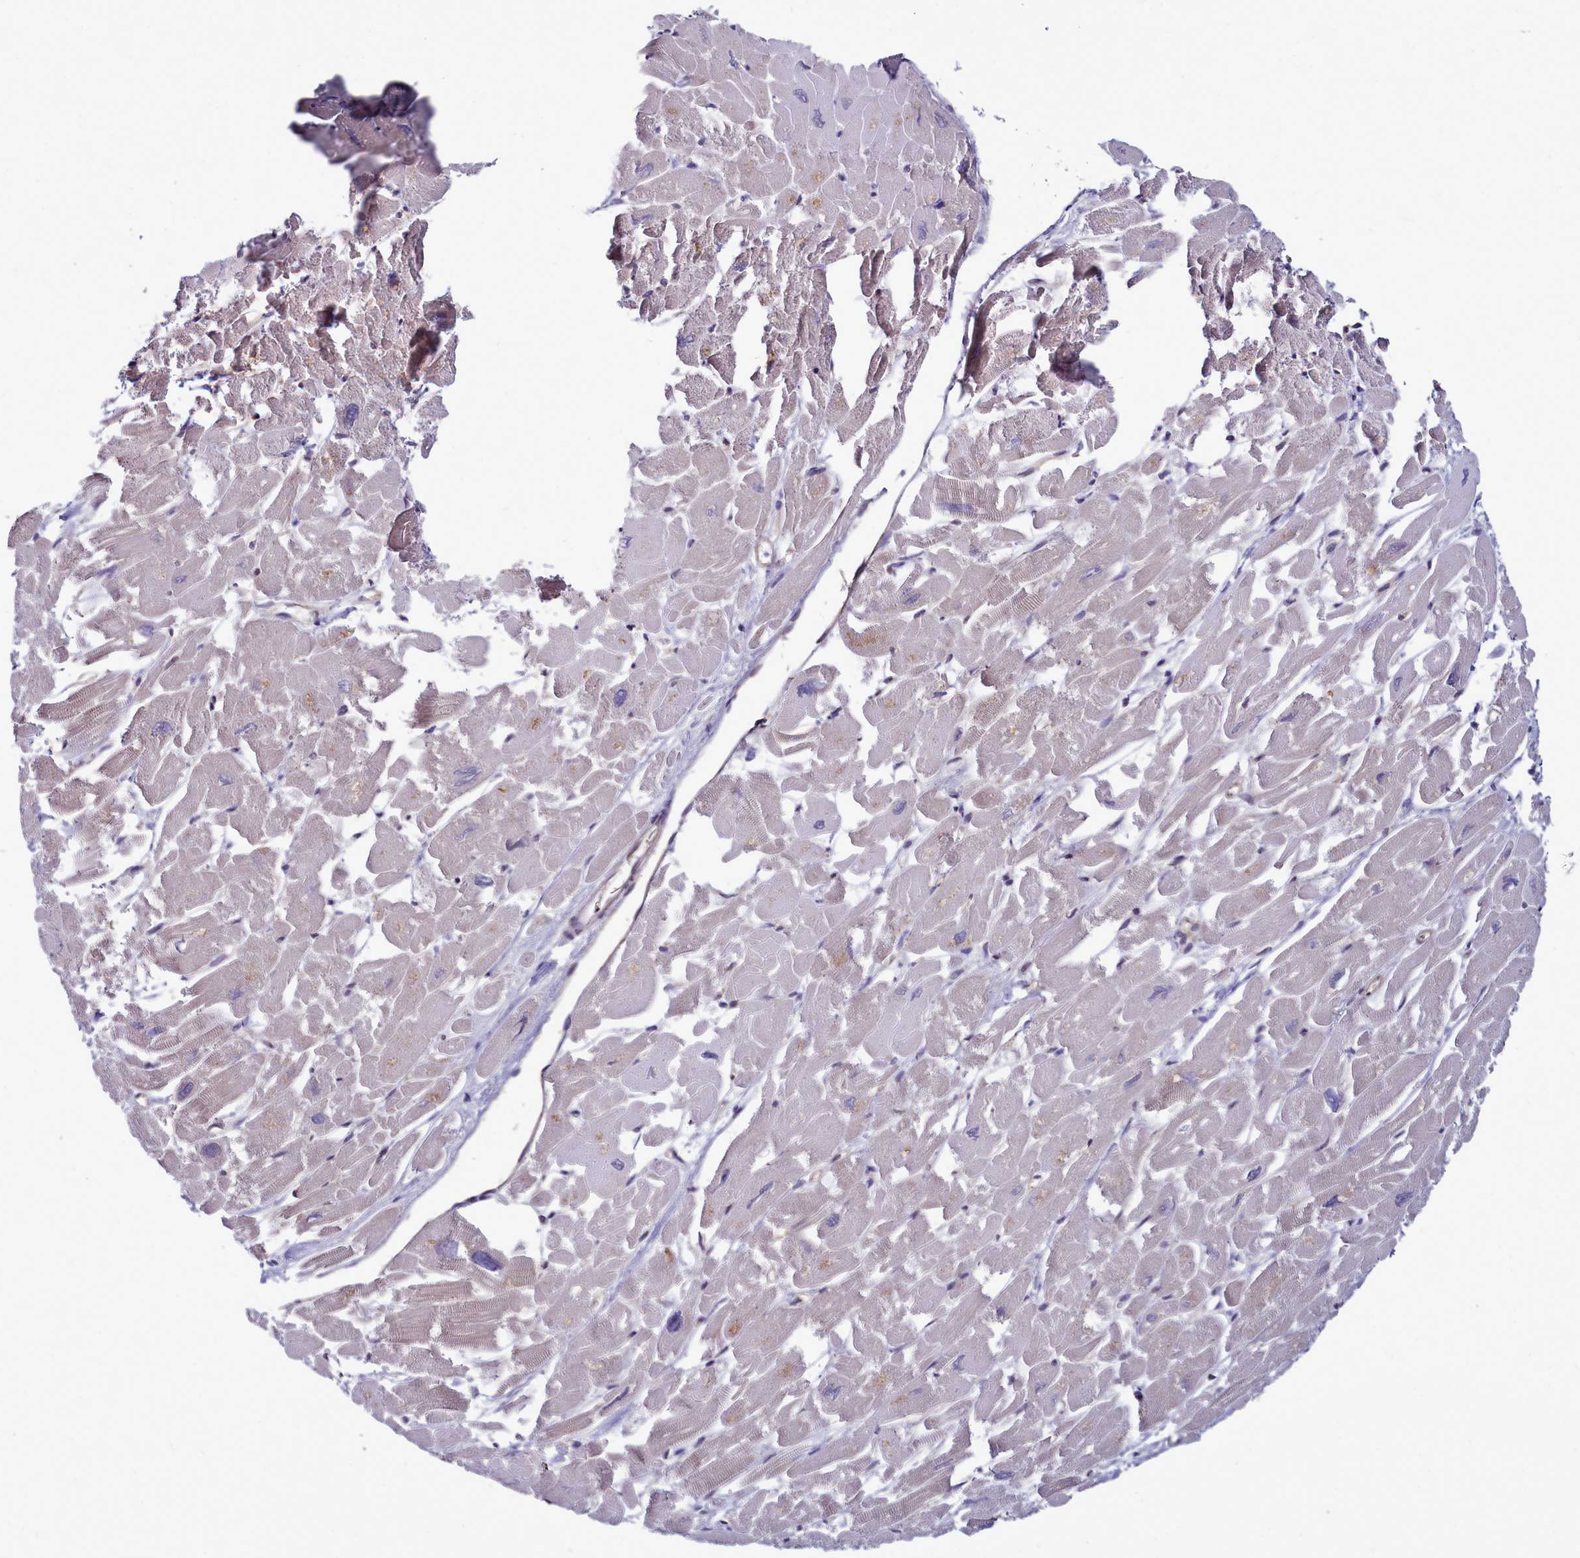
{"staining": {"intensity": "negative", "quantity": "none", "location": "none"}, "tissue": "heart muscle", "cell_type": "Cardiomyocytes", "image_type": "normal", "snomed": [{"axis": "morphology", "description": "Normal tissue, NOS"}, {"axis": "topography", "description": "Heart"}], "caption": "This is a image of IHC staining of unremarkable heart muscle, which shows no expression in cardiomyocytes. The staining was performed using DAB (3,3'-diaminobenzidine) to visualize the protein expression in brown, while the nuclei were stained in blue with hematoxylin (Magnification: 20x).", "gene": "BCAR1", "patient": {"sex": "male", "age": 54}}